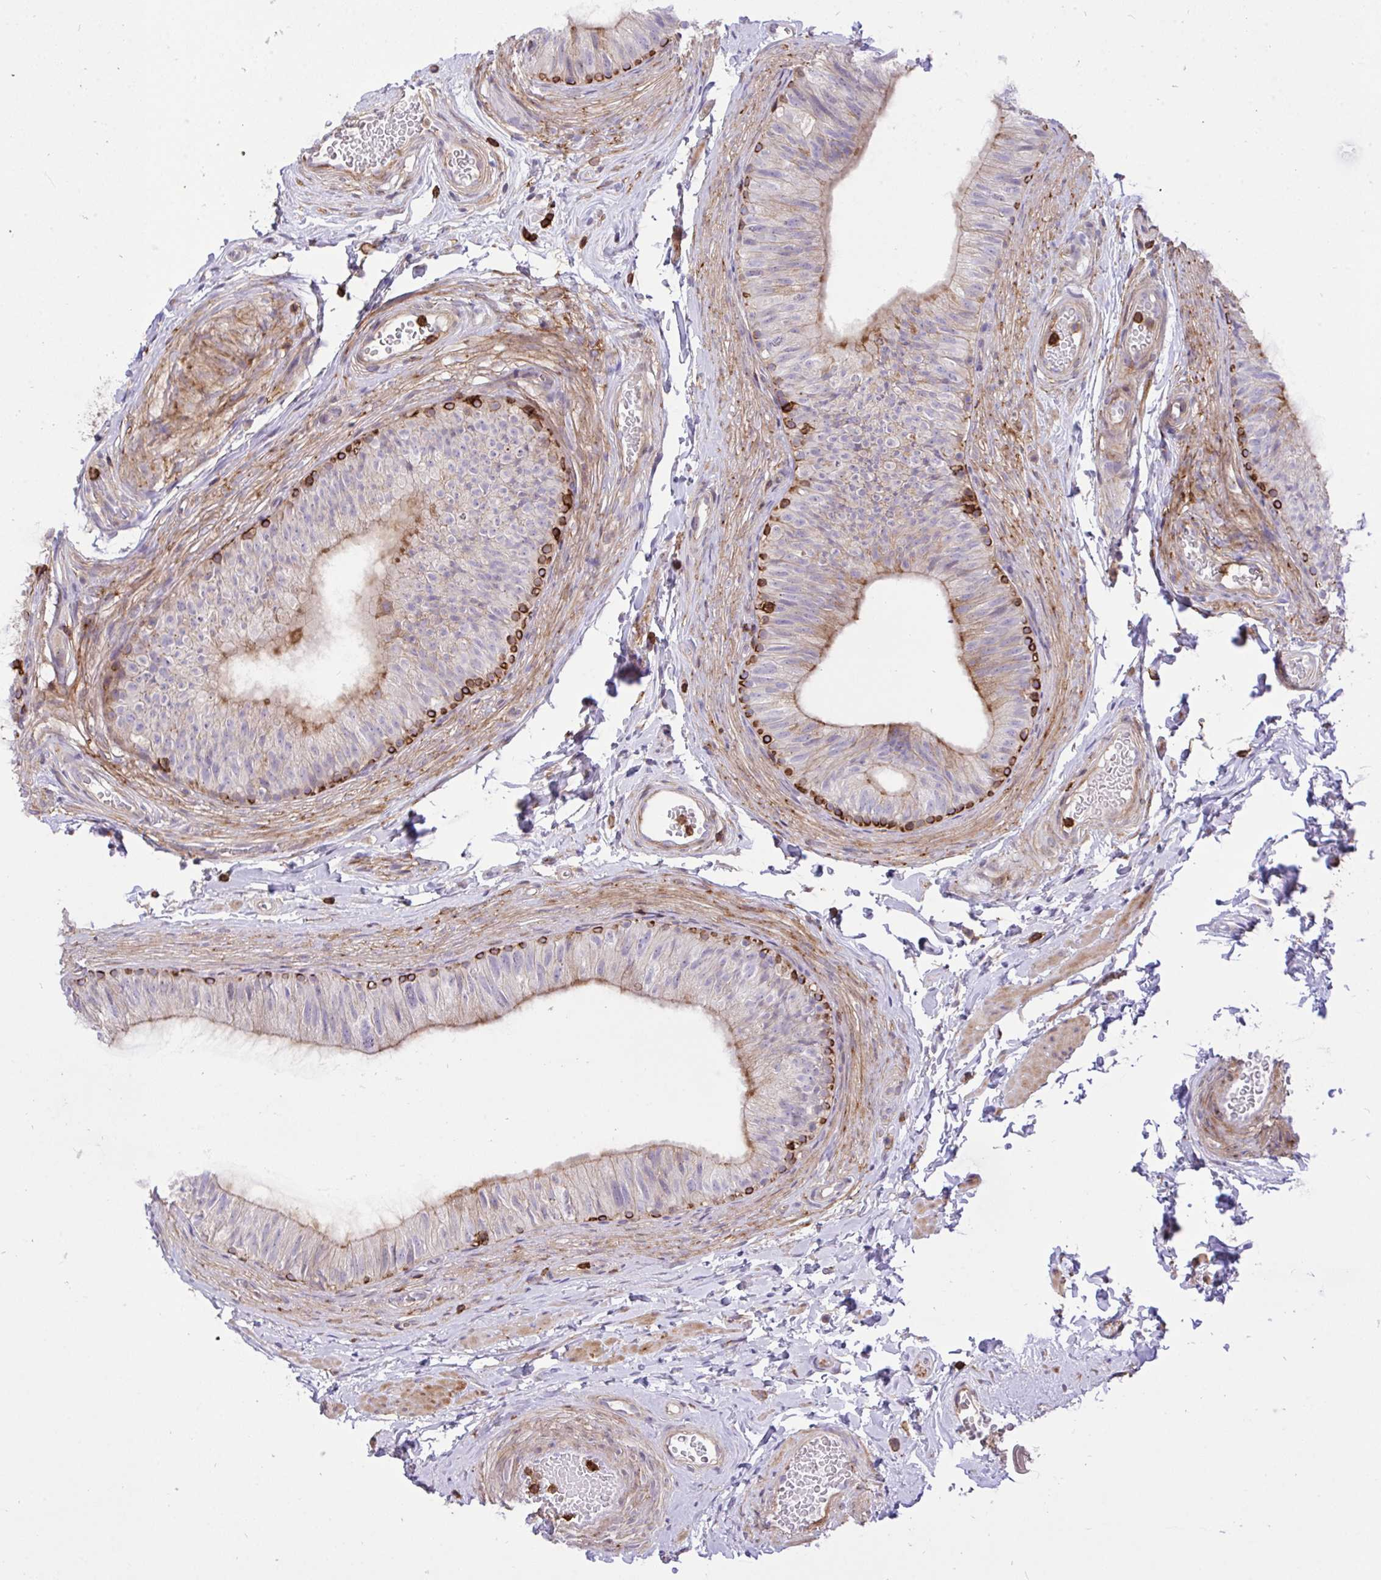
{"staining": {"intensity": "strong", "quantity": "25%-75%", "location": "cytoplasmic/membranous"}, "tissue": "epididymis", "cell_type": "Glandular cells", "image_type": "normal", "snomed": [{"axis": "morphology", "description": "Normal tissue, NOS"}, {"axis": "topography", "description": "Epididymis, spermatic cord, NOS"}, {"axis": "topography", "description": "Epididymis"}, {"axis": "topography", "description": "Peripheral nerve tissue"}], "caption": "A histopathology image showing strong cytoplasmic/membranous staining in approximately 25%-75% of glandular cells in normal epididymis, as visualized by brown immunohistochemical staining.", "gene": "ERI1", "patient": {"sex": "male", "age": 29}}